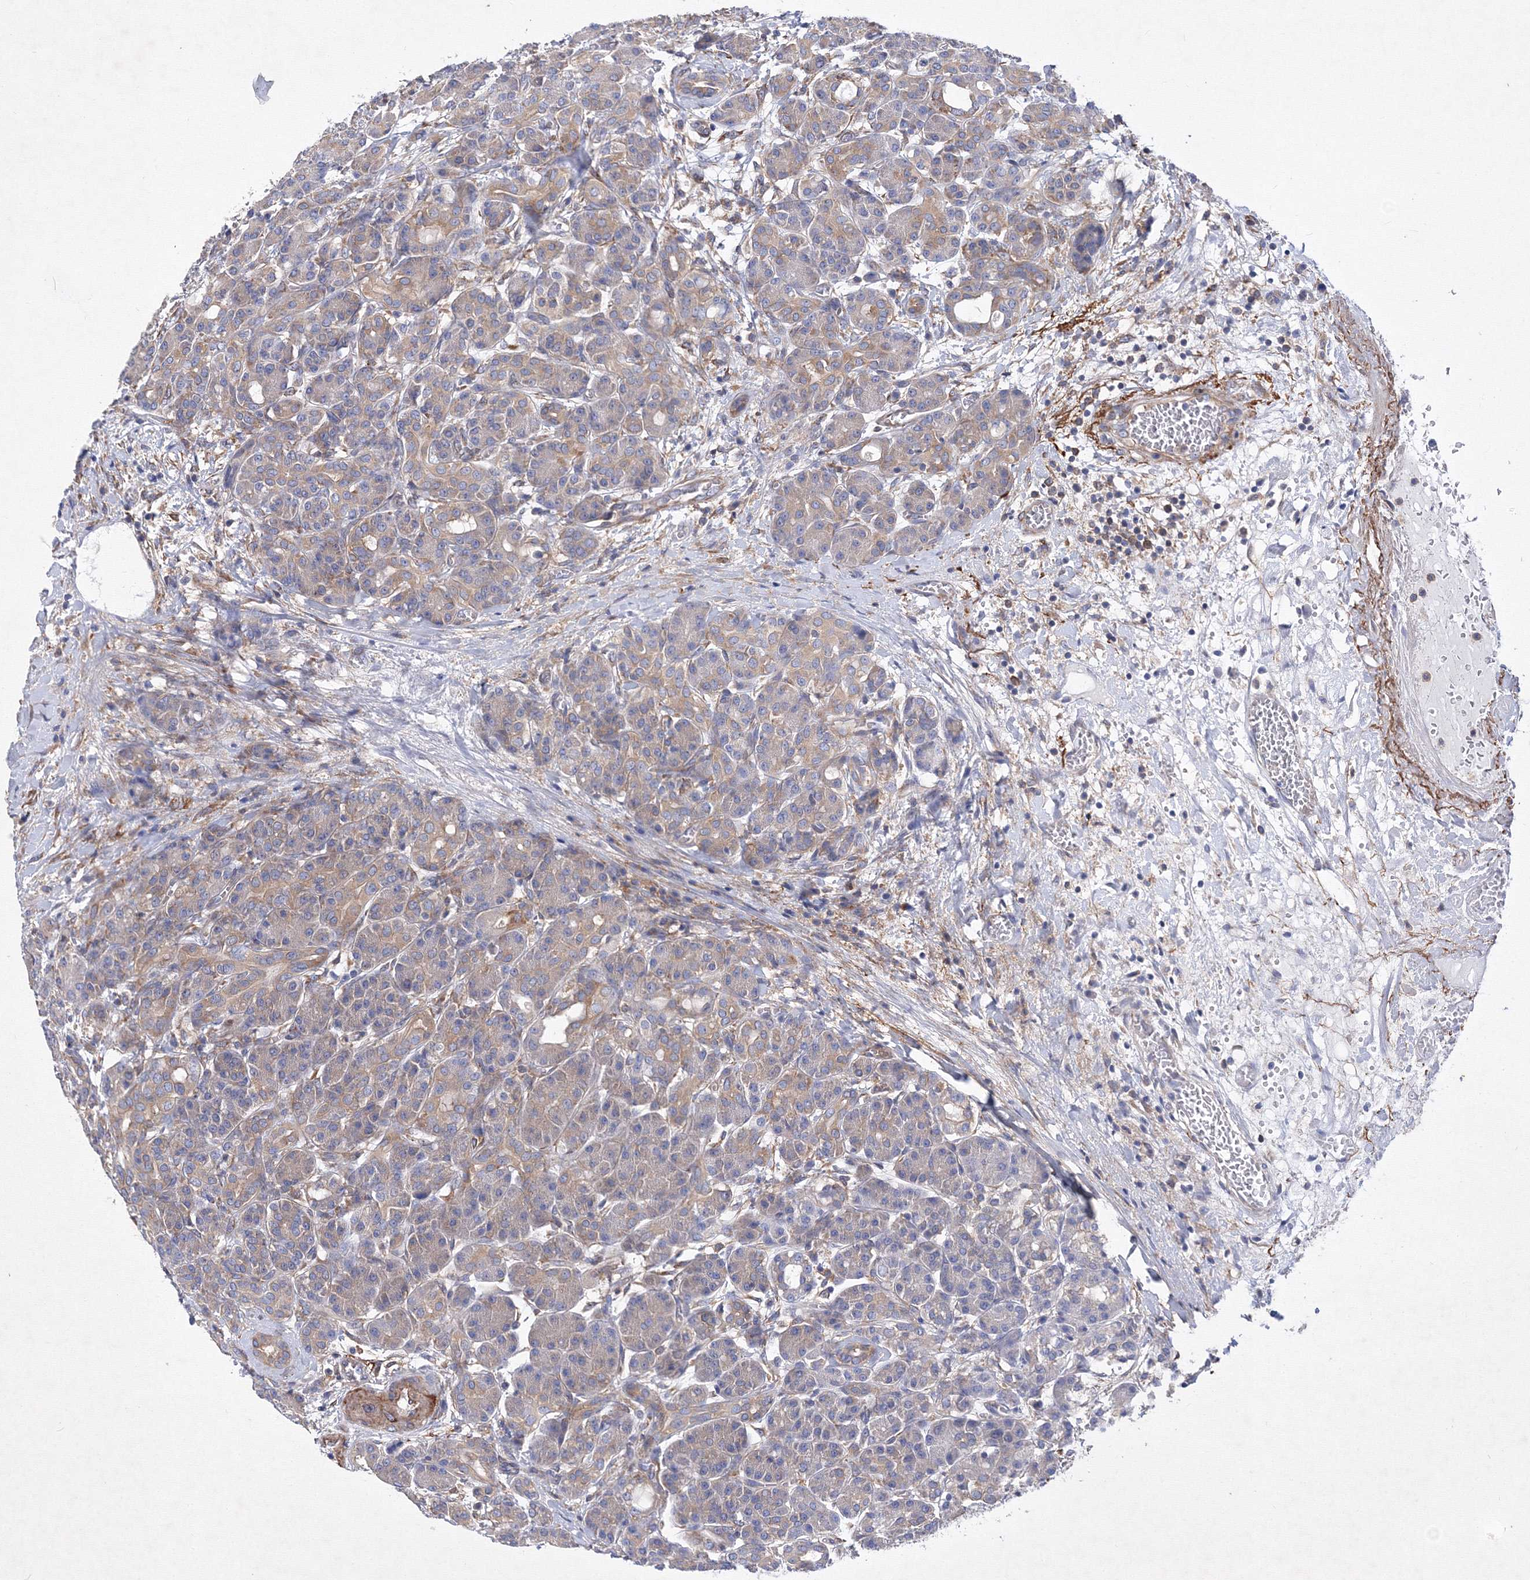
{"staining": {"intensity": "weak", "quantity": "<25%", "location": "cytoplasmic/membranous"}, "tissue": "pancreas", "cell_type": "Exocrine glandular cells", "image_type": "normal", "snomed": [{"axis": "morphology", "description": "Normal tissue, NOS"}, {"axis": "topography", "description": "Pancreas"}], "caption": "Immunohistochemistry image of normal pancreas stained for a protein (brown), which displays no staining in exocrine glandular cells.", "gene": "SNX18", "patient": {"sex": "male", "age": 63}}